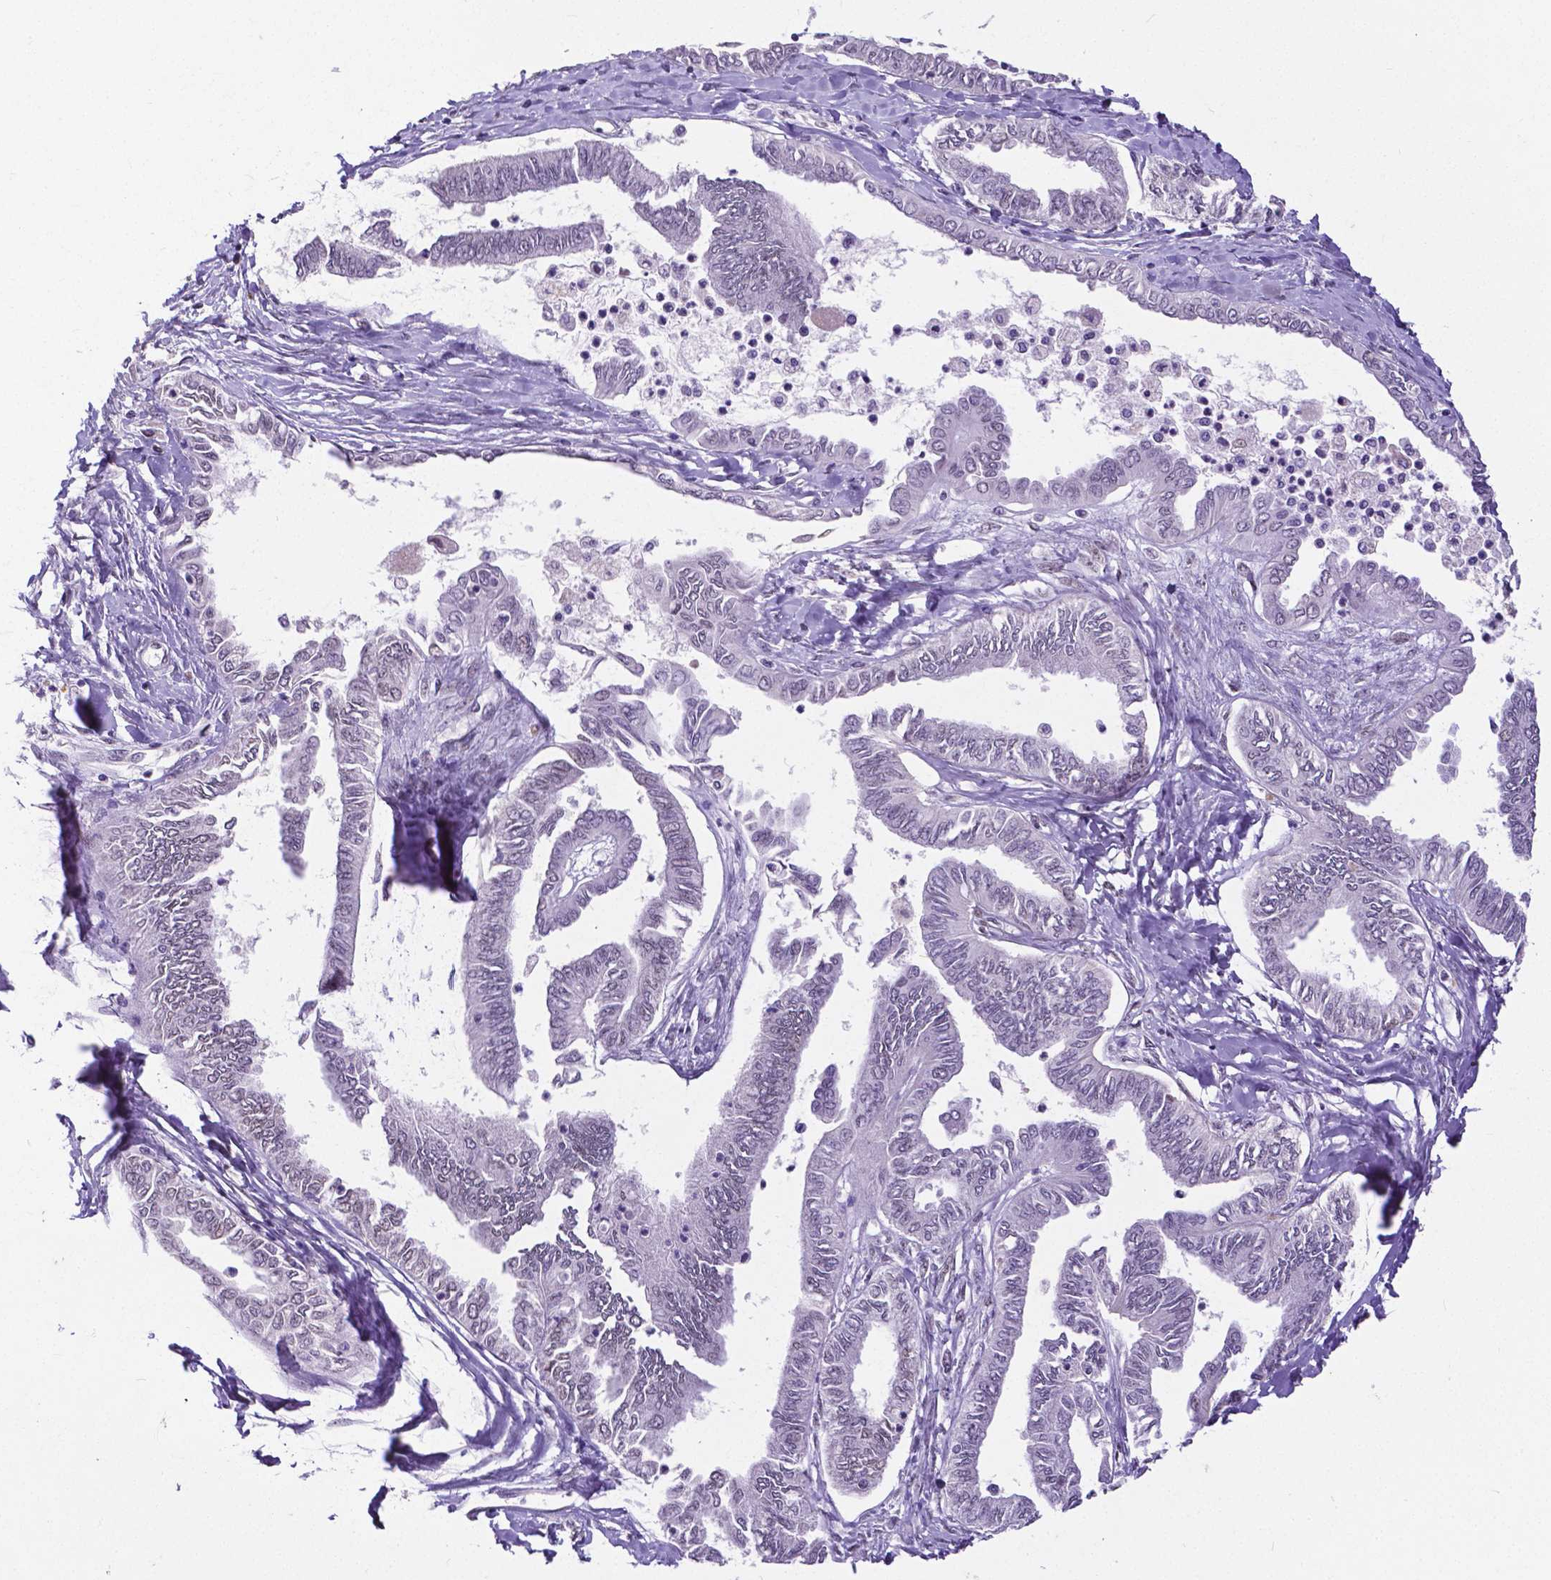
{"staining": {"intensity": "negative", "quantity": "none", "location": "none"}, "tissue": "ovarian cancer", "cell_type": "Tumor cells", "image_type": "cancer", "snomed": [{"axis": "morphology", "description": "Carcinoma, endometroid"}, {"axis": "topography", "description": "Ovary"}], "caption": "Histopathology image shows no protein positivity in tumor cells of ovarian cancer (endometroid carcinoma) tissue.", "gene": "ATRX", "patient": {"sex": "female", "age": 70}}